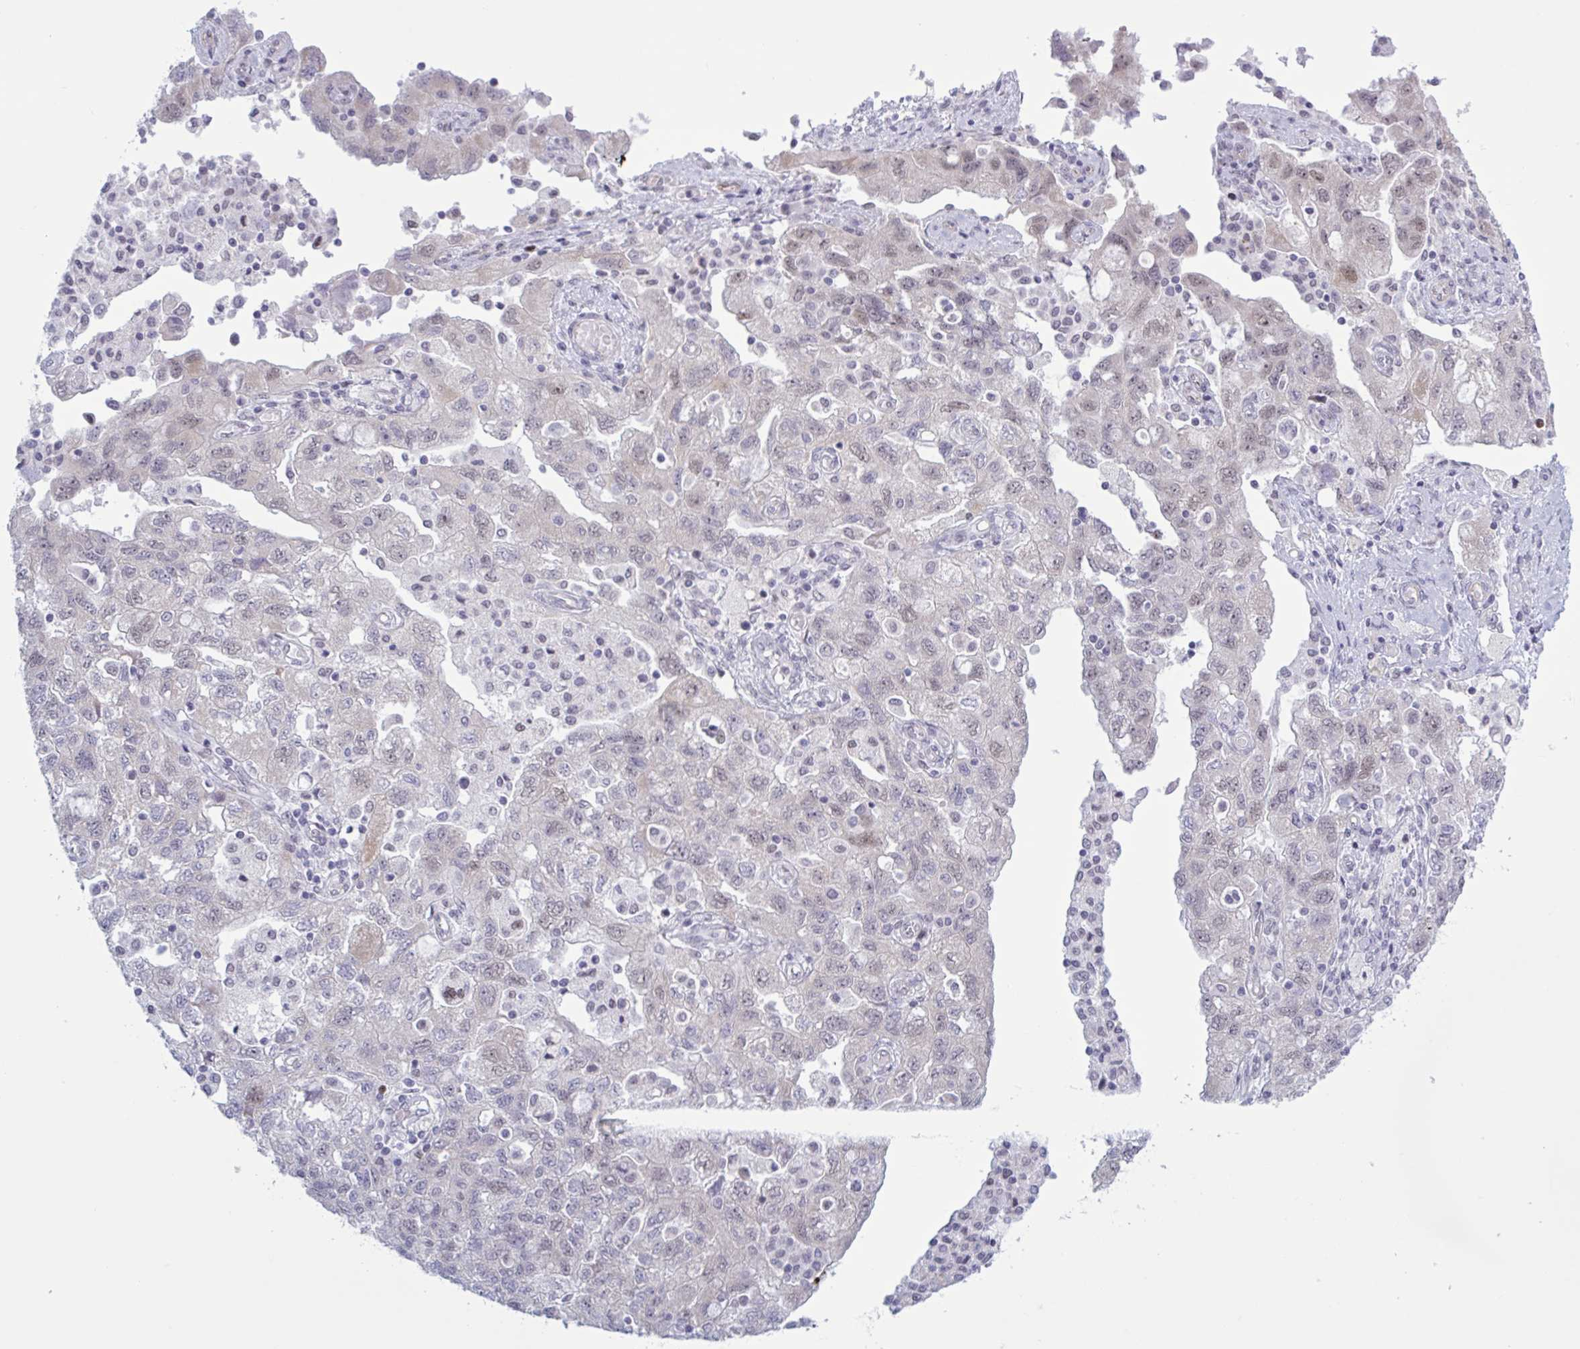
{"staining": {"intensity": "weak", "quantity": "<25%", "location": "nuclear"}, "tissue": "ovarian cancer", "cell_type": "Tumor cells", "image_type": "cancer", "snomed": [{"axis": "morphology", "description": "Carcinoma, NOS"}, {"axis": "morphology", "description": "Cystadenocarcinoma, serous, NOS"}, {"axis": "topography", "description": "Ovary"}], "caption": "Histopathology image shows no protein expression in tumor cells of serous cystadenocarcinoma (ovarian) tissue.", "gene": "PRMT6", "patient": {"sex": "female", "age": 69}}